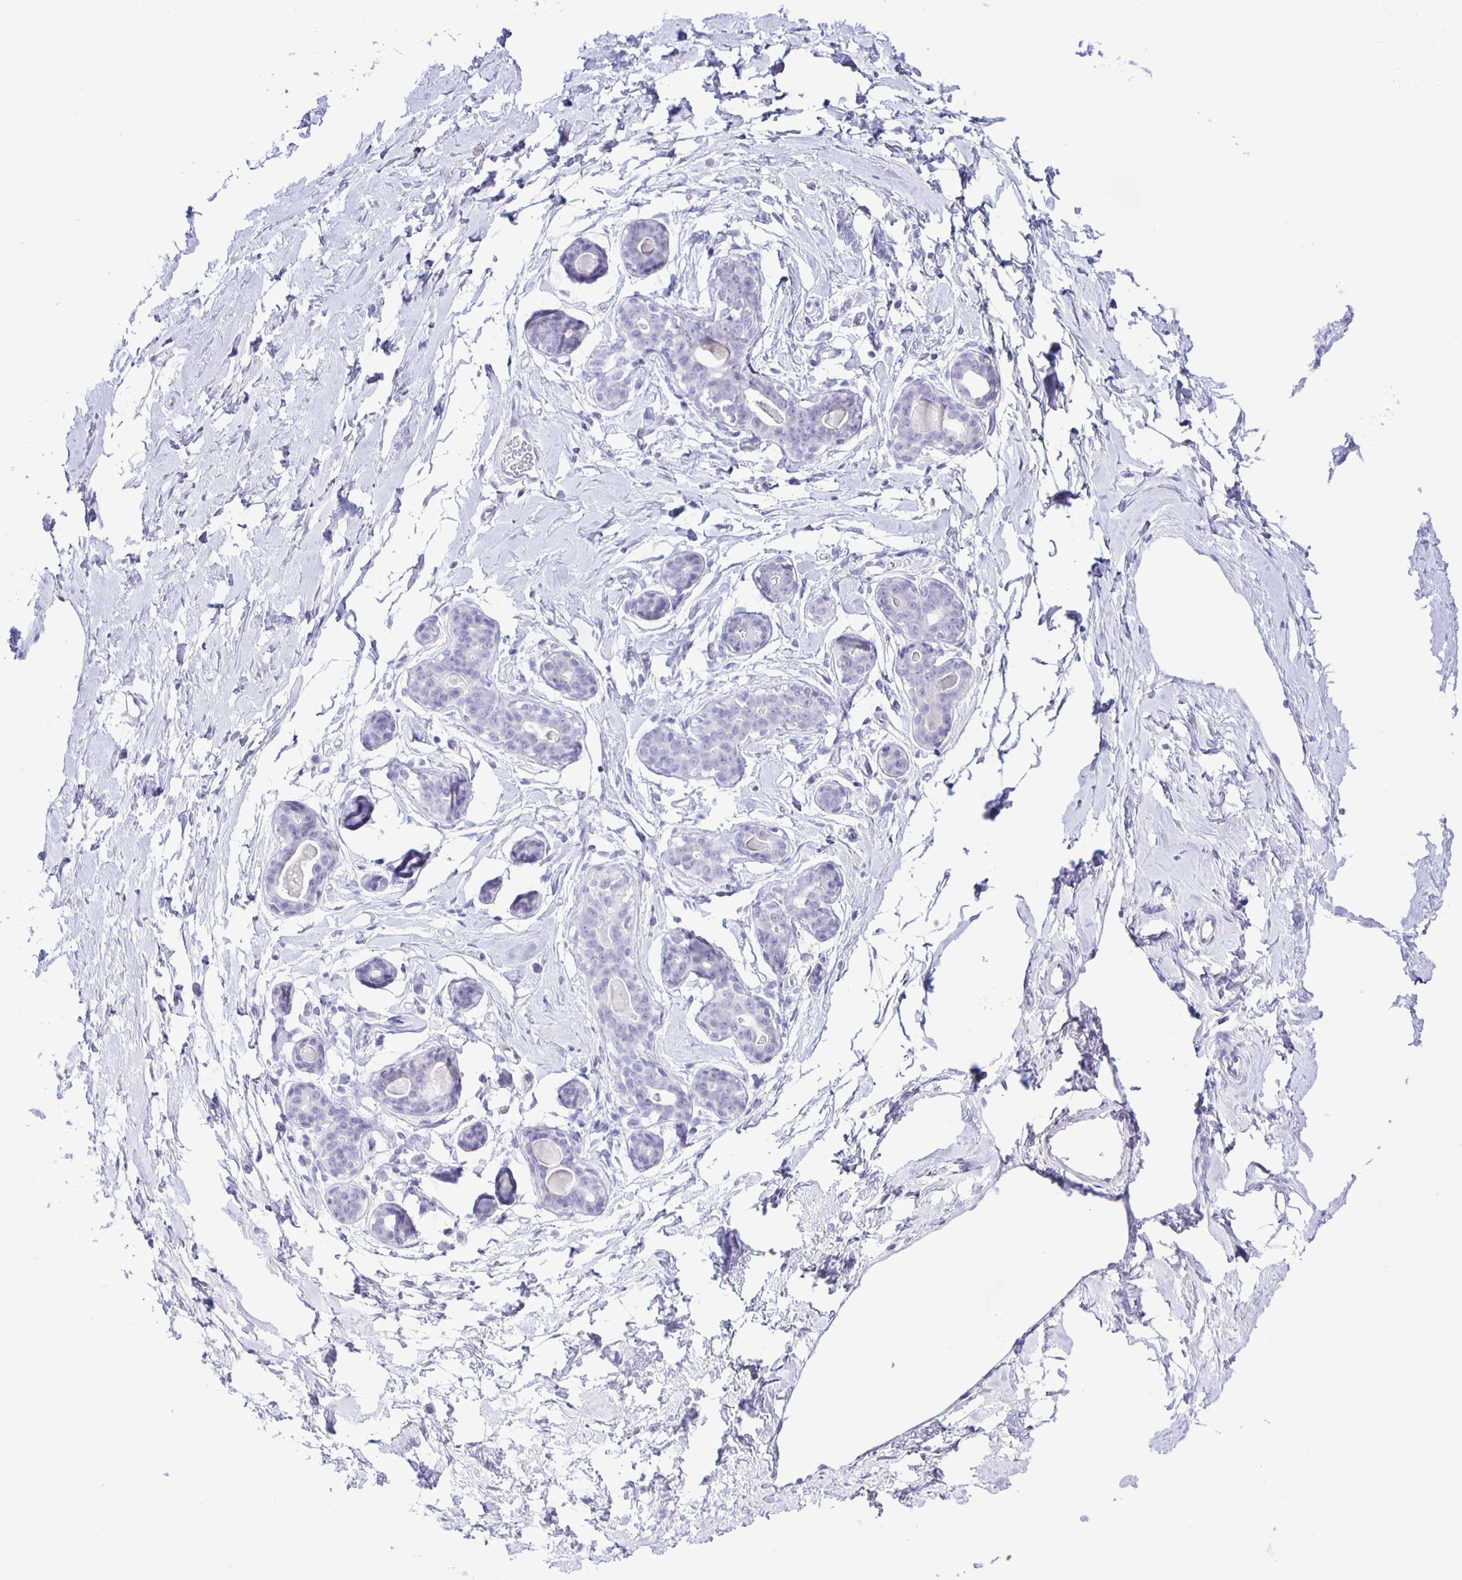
{"staining": {"intensity": "negative", "quantity": "none", "location": "none"}, "tissue": "breast", "cell_type": "Adipocytes", "image_type": "normal", "snomed": [{"axis": "morphology", "description": "Normal tissue, NOS"}, {"axis": "topography", "description": "Breast"}], "caption": "The micrograph demonstrates no staining of adipocytes in normal breast.", "gene": "EZHIP", "patient": {"sex": "female", "age": 45}}